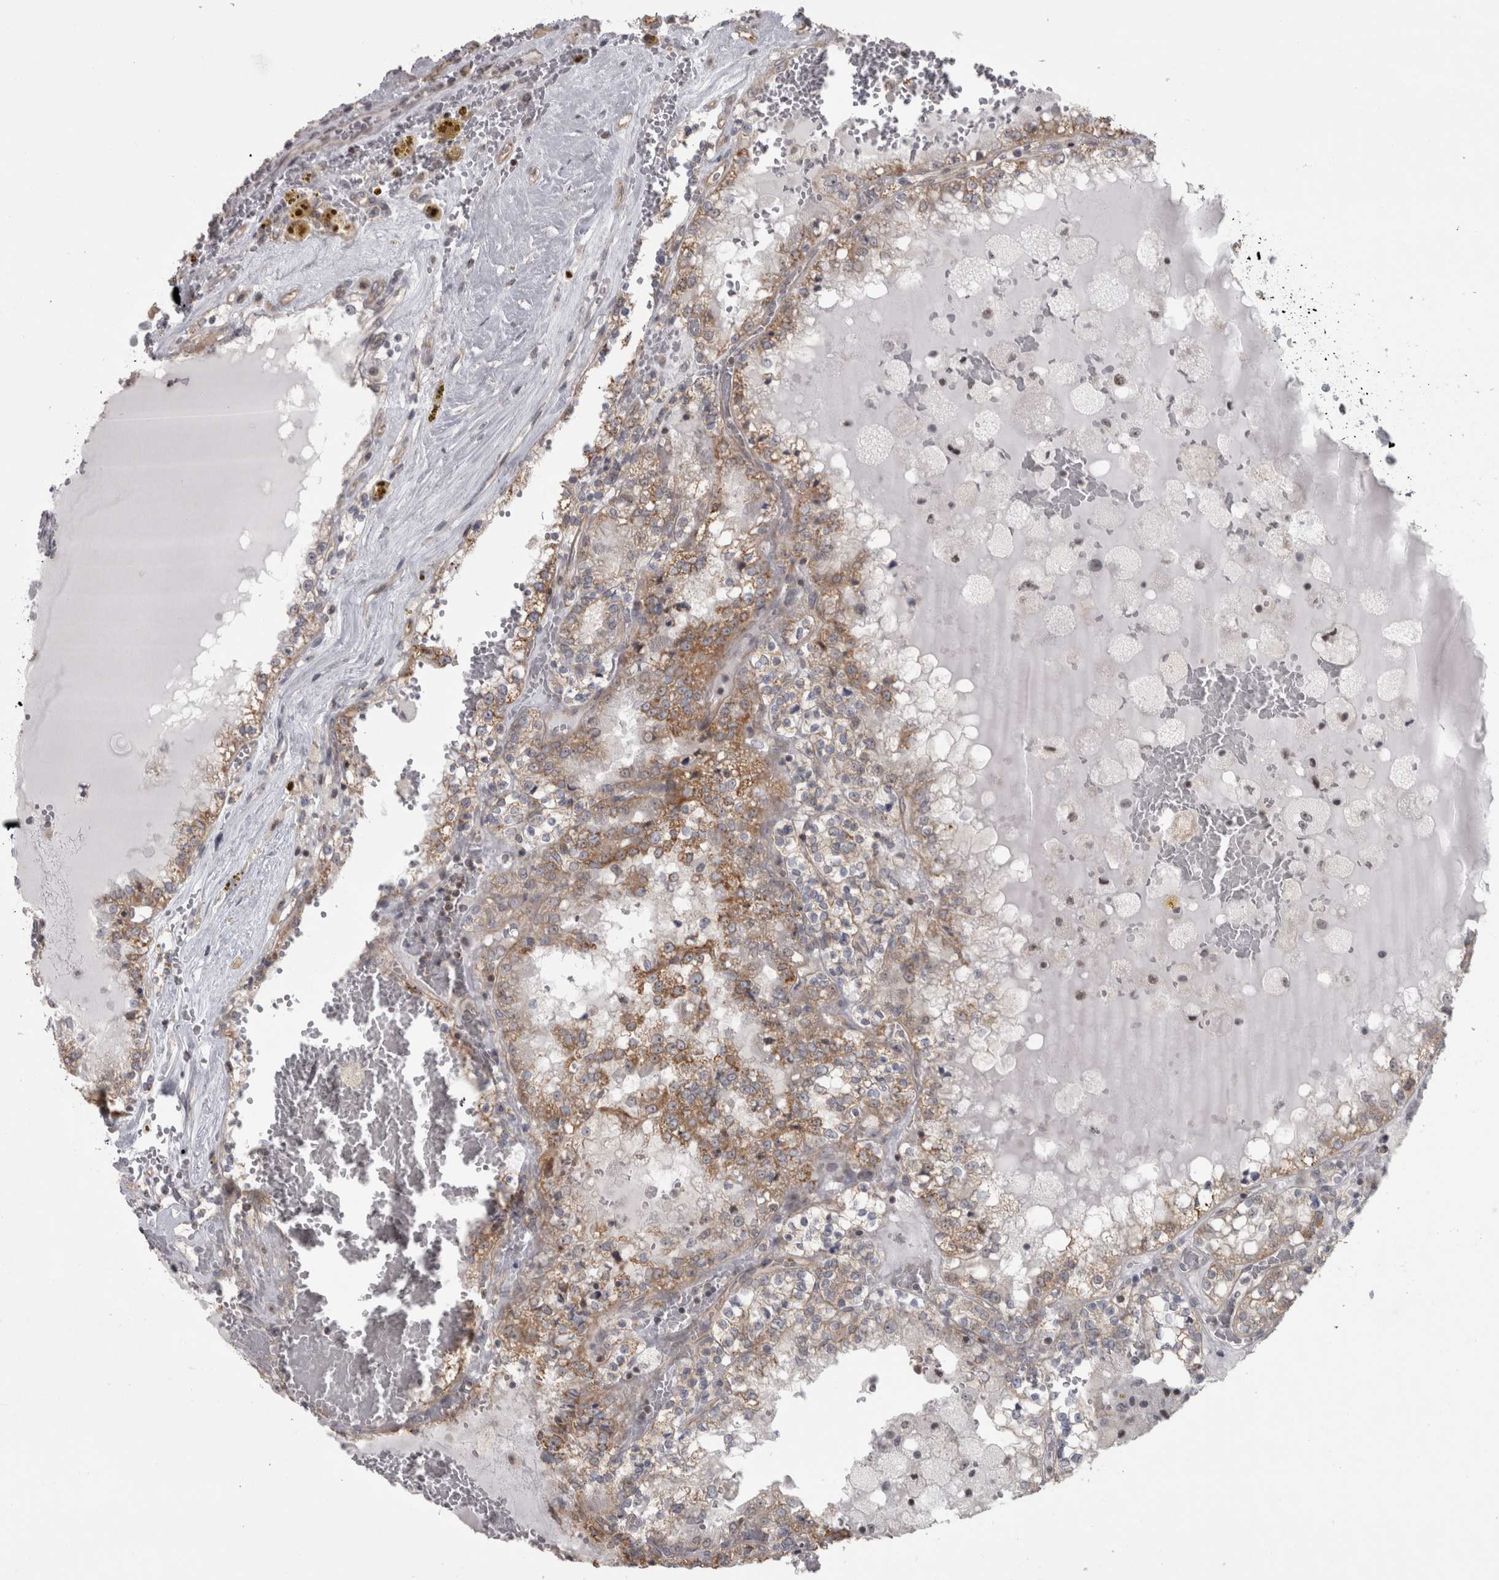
{"staining": {"intensity": "moderate", "quantity": ">75%", "location": "cytoplasmic/membranous"}, "tissue": "renal cancer", "cell_type": "Tumor cells", "image_type": "cancer", "snomed": [{"axis": "morphology", "description": "Adenocarcinoma, NOS"}, {"axis": "topography", "description": "Kidney"}], "caption": "This photomicrograph displays renal adenocarcinoma stained with immunohistochemistry to label a protein in brown. The cytoplasmic/membranous of tumor cells show moderate positivity for the protein. Nuclei are counter-stained blue.", "gene": "PPP1R12B", "patient": {"sex": "female", "age": 56}}